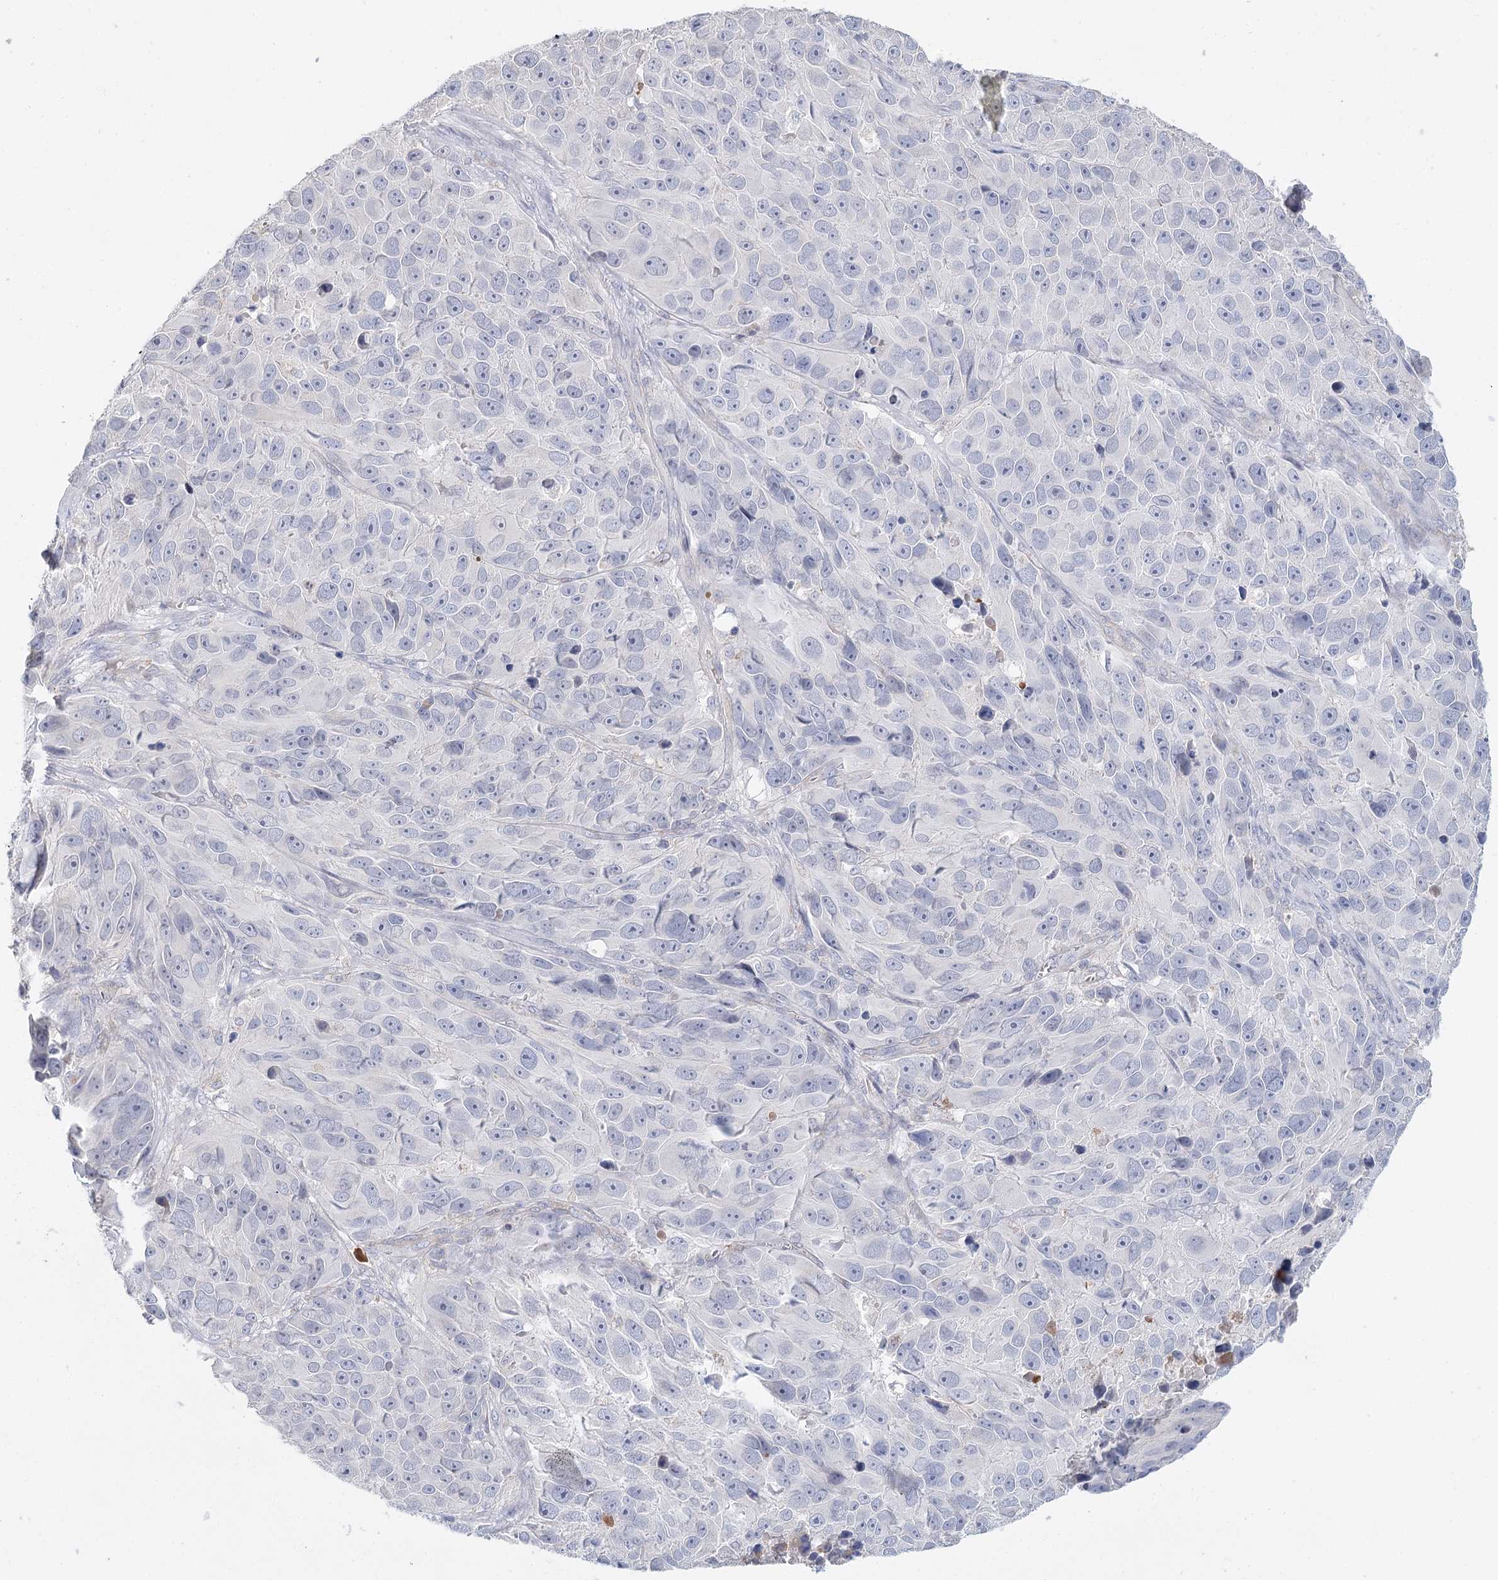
{"staining": {"intensity": "negative", "quantity": "none", "location": "none"}, "tissue": "melanoma", "cell_type": "Tumor cells", "image_type": "cancer", "snomed": [{"axis": "morphology", "description": "Malignant melanoma, NOS"}, {"axis": "topography", "description": "Skin"}], "caption": "Immunohistochemistry image of neoplastic tissue: human melanoma stained with DAB exhibits no significant protein staining in tumor cells.", "gene": "ARHGAP44", "patient": {"sex": "male", "age": 84}}